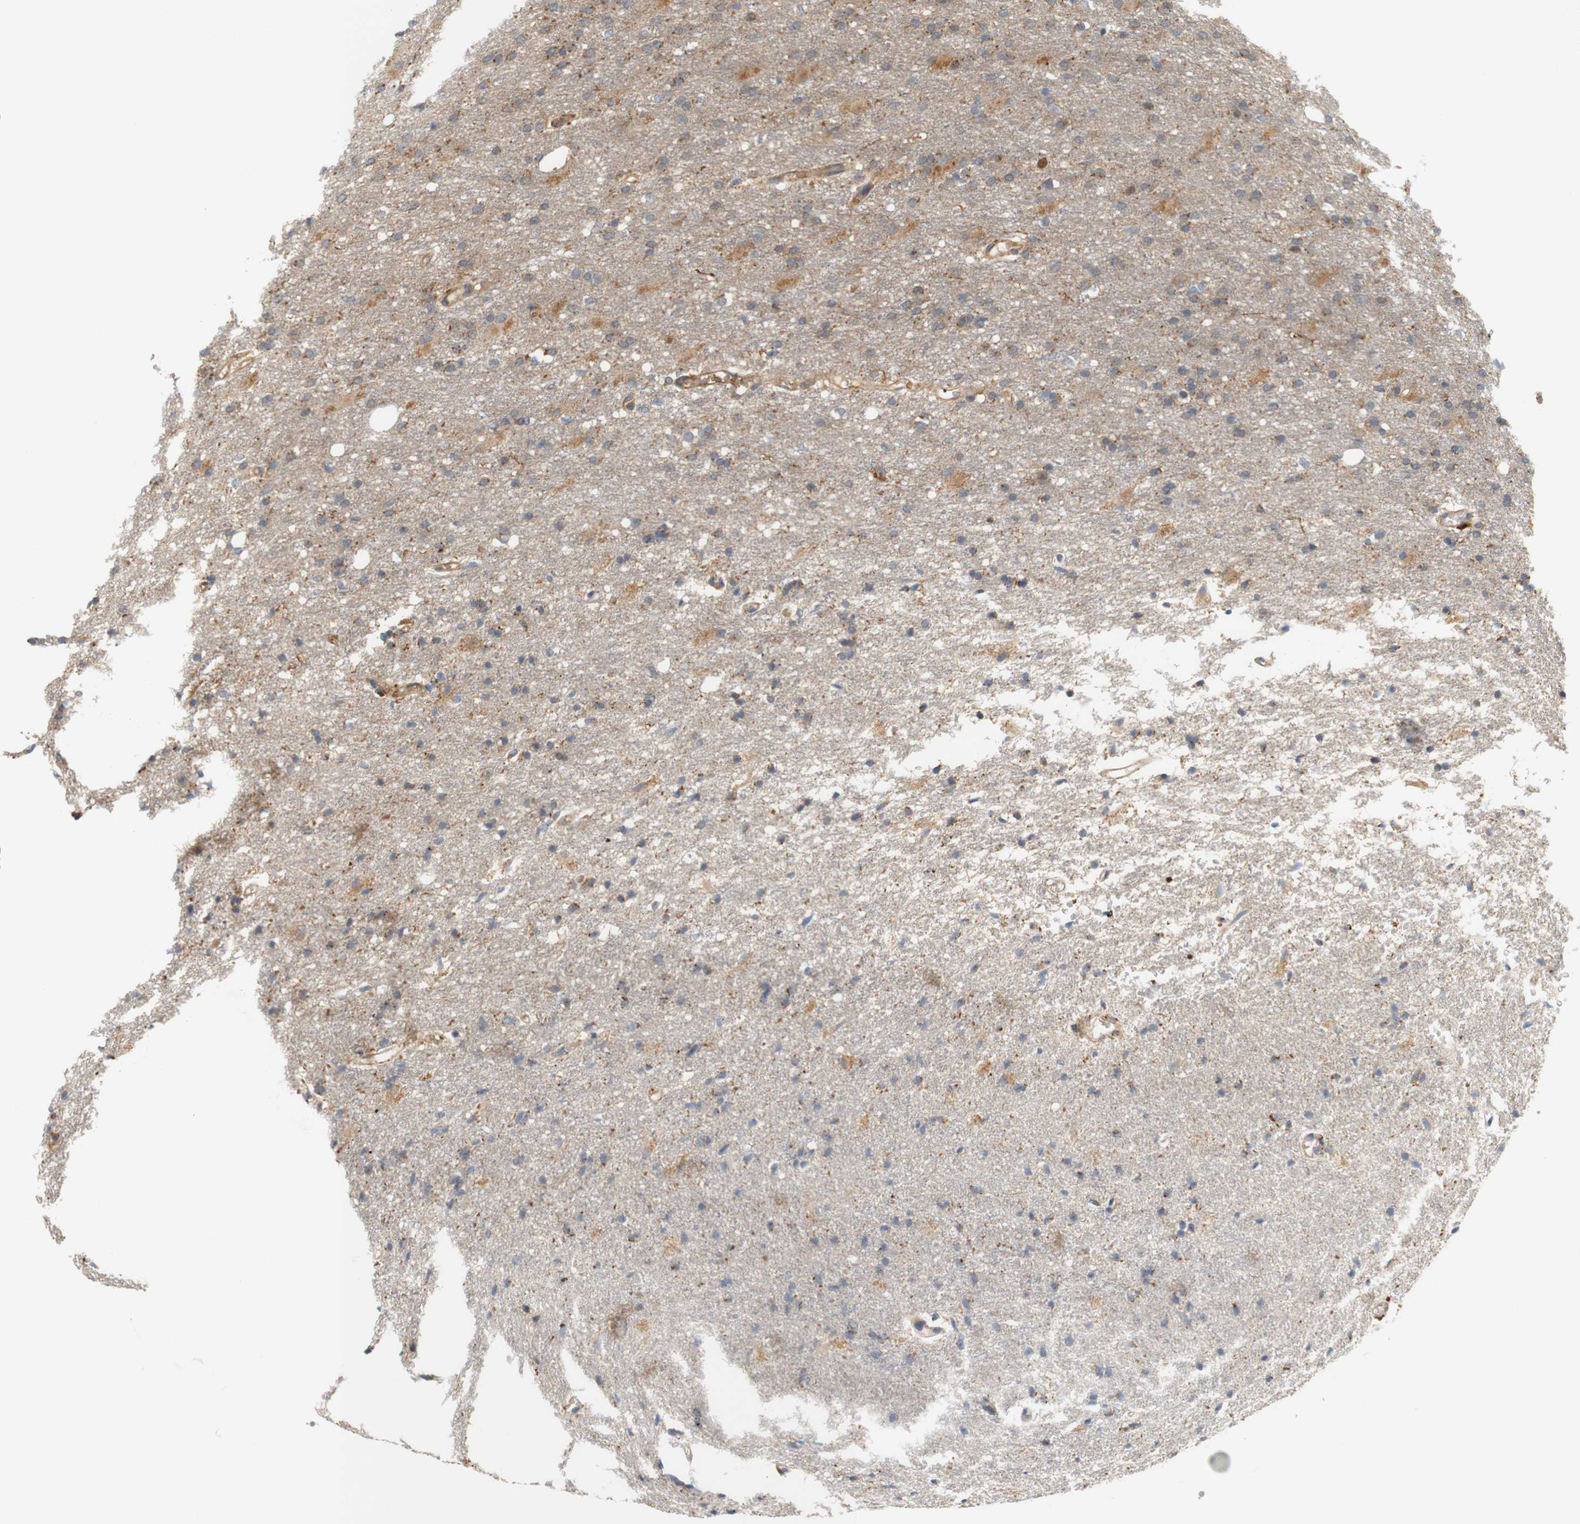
{"staining": {"intensity": "moderate", "quantity": "25%-75%", "location": "cytoplasmic/membranous"}, "tissue": "glioma", "cell_type": "Tumor cells", "image_type": "cancer", "snomed": [{"axis": "morphology", "description": "Normal tissue, NOS"}, {"axis": "morphology", "description": "Glioma, malignant, High grade"}, {"axis": "topography", "description": "Cerebral cortex"}], "caption": "Human high-grade glioma (malignant) stained with a brown dye exhibits moderate cytoplasmic/membranous positive positivity in about 25%-75% of tumor cells.", "gene": "RPTOR", "patient": {"sex": "male", "age": 77}}